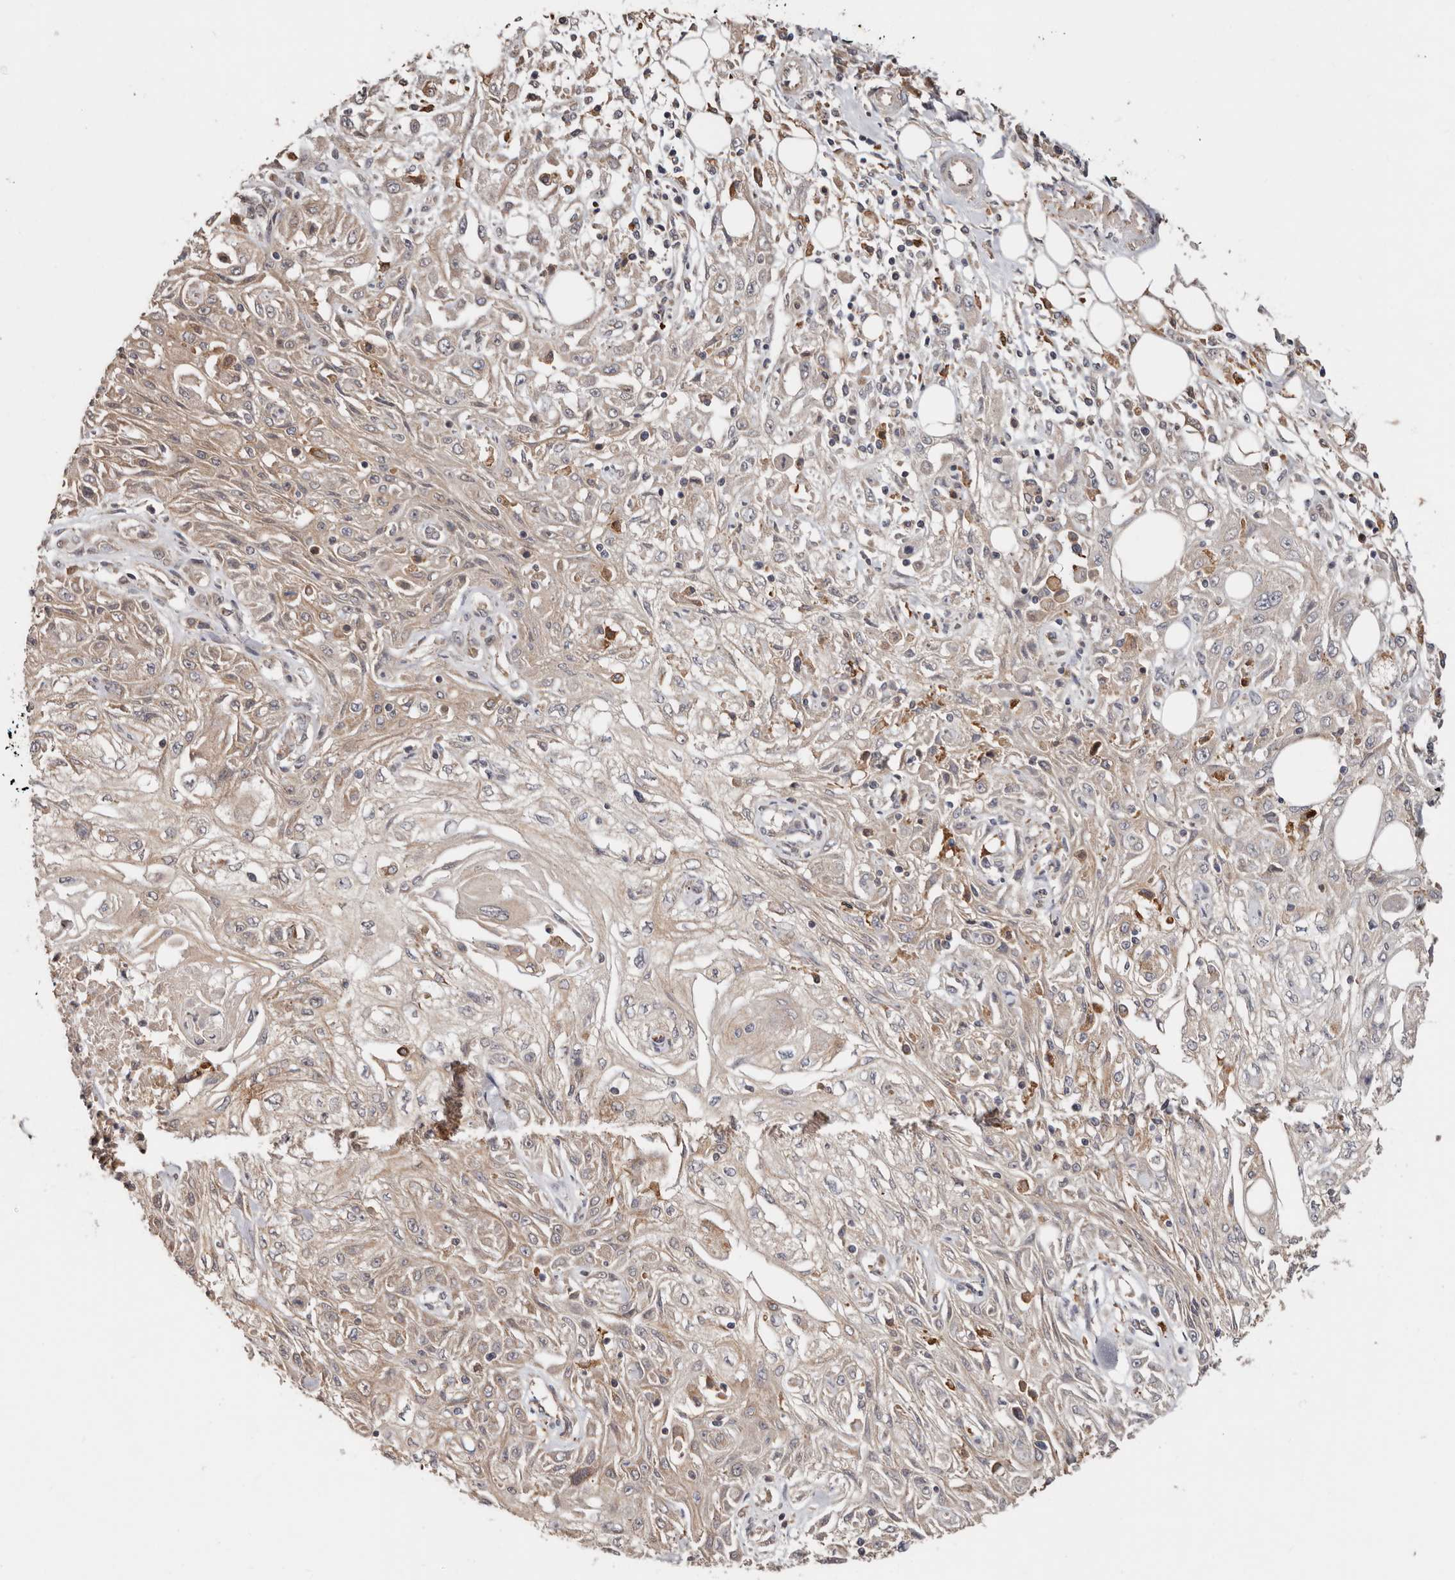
{"staining": {"intensity": "weak", "quantity": ">75%", "location": "cytoplasmic/membranous"}, "tissue": "skin cancer", "cell_type": "Tumor cells", "image_type": "cancer", "snomed": [{"axis": "morphology", "description": "Squamous cell carcinoma, NOS"}, {"axis": "morphology", "description": "Squamous cell carcinoma, metastatic, NOS"}, {"axis": "topography", "description": "Skin"}, {"axis": "topography", "description": "Lymph node"}], "caption": "This is an image of immunohistochemistry staining of skin squamous cell carcinoma, which shows weak positivity in the cytoplasmic/membranous of tumor cells.", "gene": "RSPO2", "patient": {"sex": "male", "age": 75}}